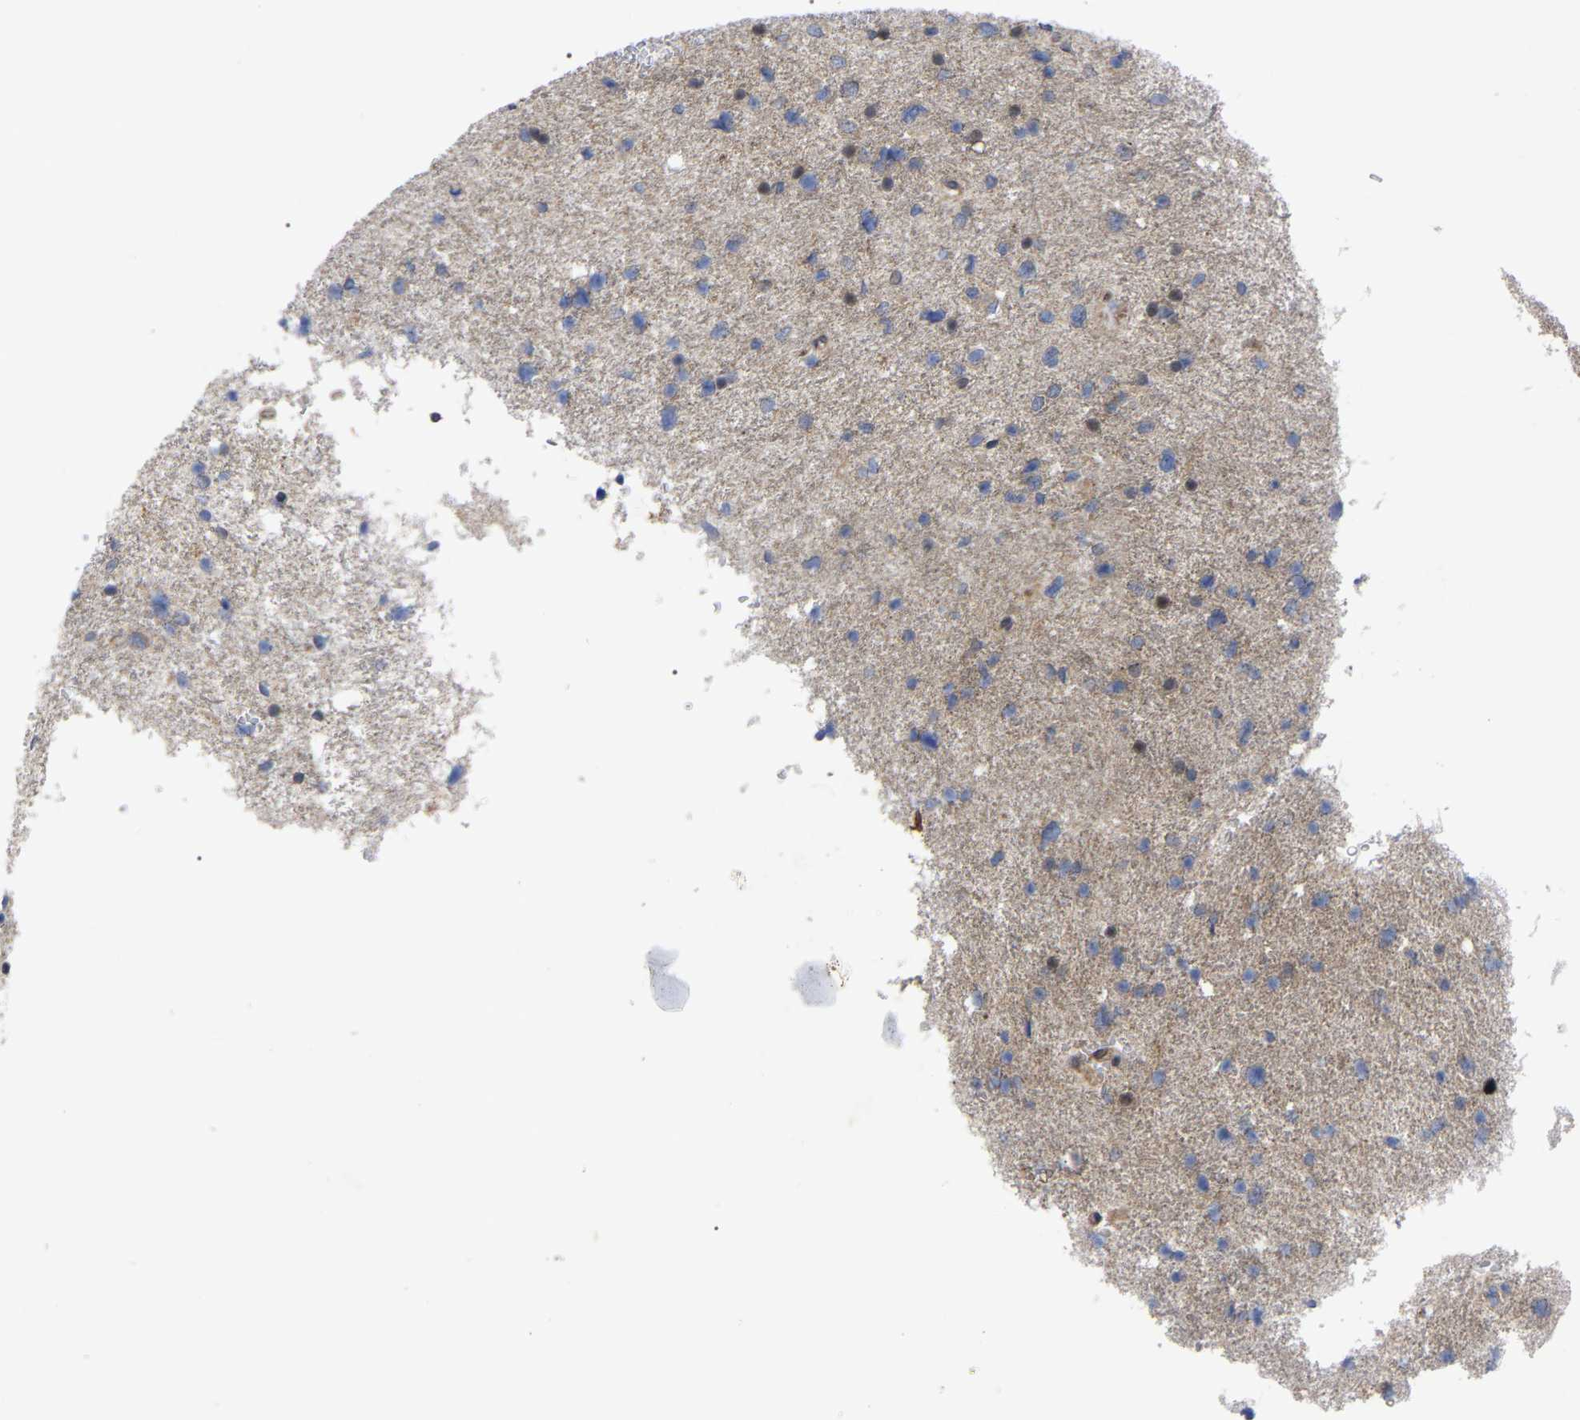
{"staining": {"intensity": "negative", "quantity": "none", "location": "none"}, "tissue": "glioma", "cell_type": "Tumor cells", "image_type": "cancer", "snomed": [{"axis": "morphology", "description": "Glioma, malignant, Low grade"}, {"axis": "topography", "description": "Brain"}], "caption": "An image of glioma stained for a protein shows no brown staining in tumor cells.", "gene": "TCP1", "patient": {"sex": "female", "age": 37}}